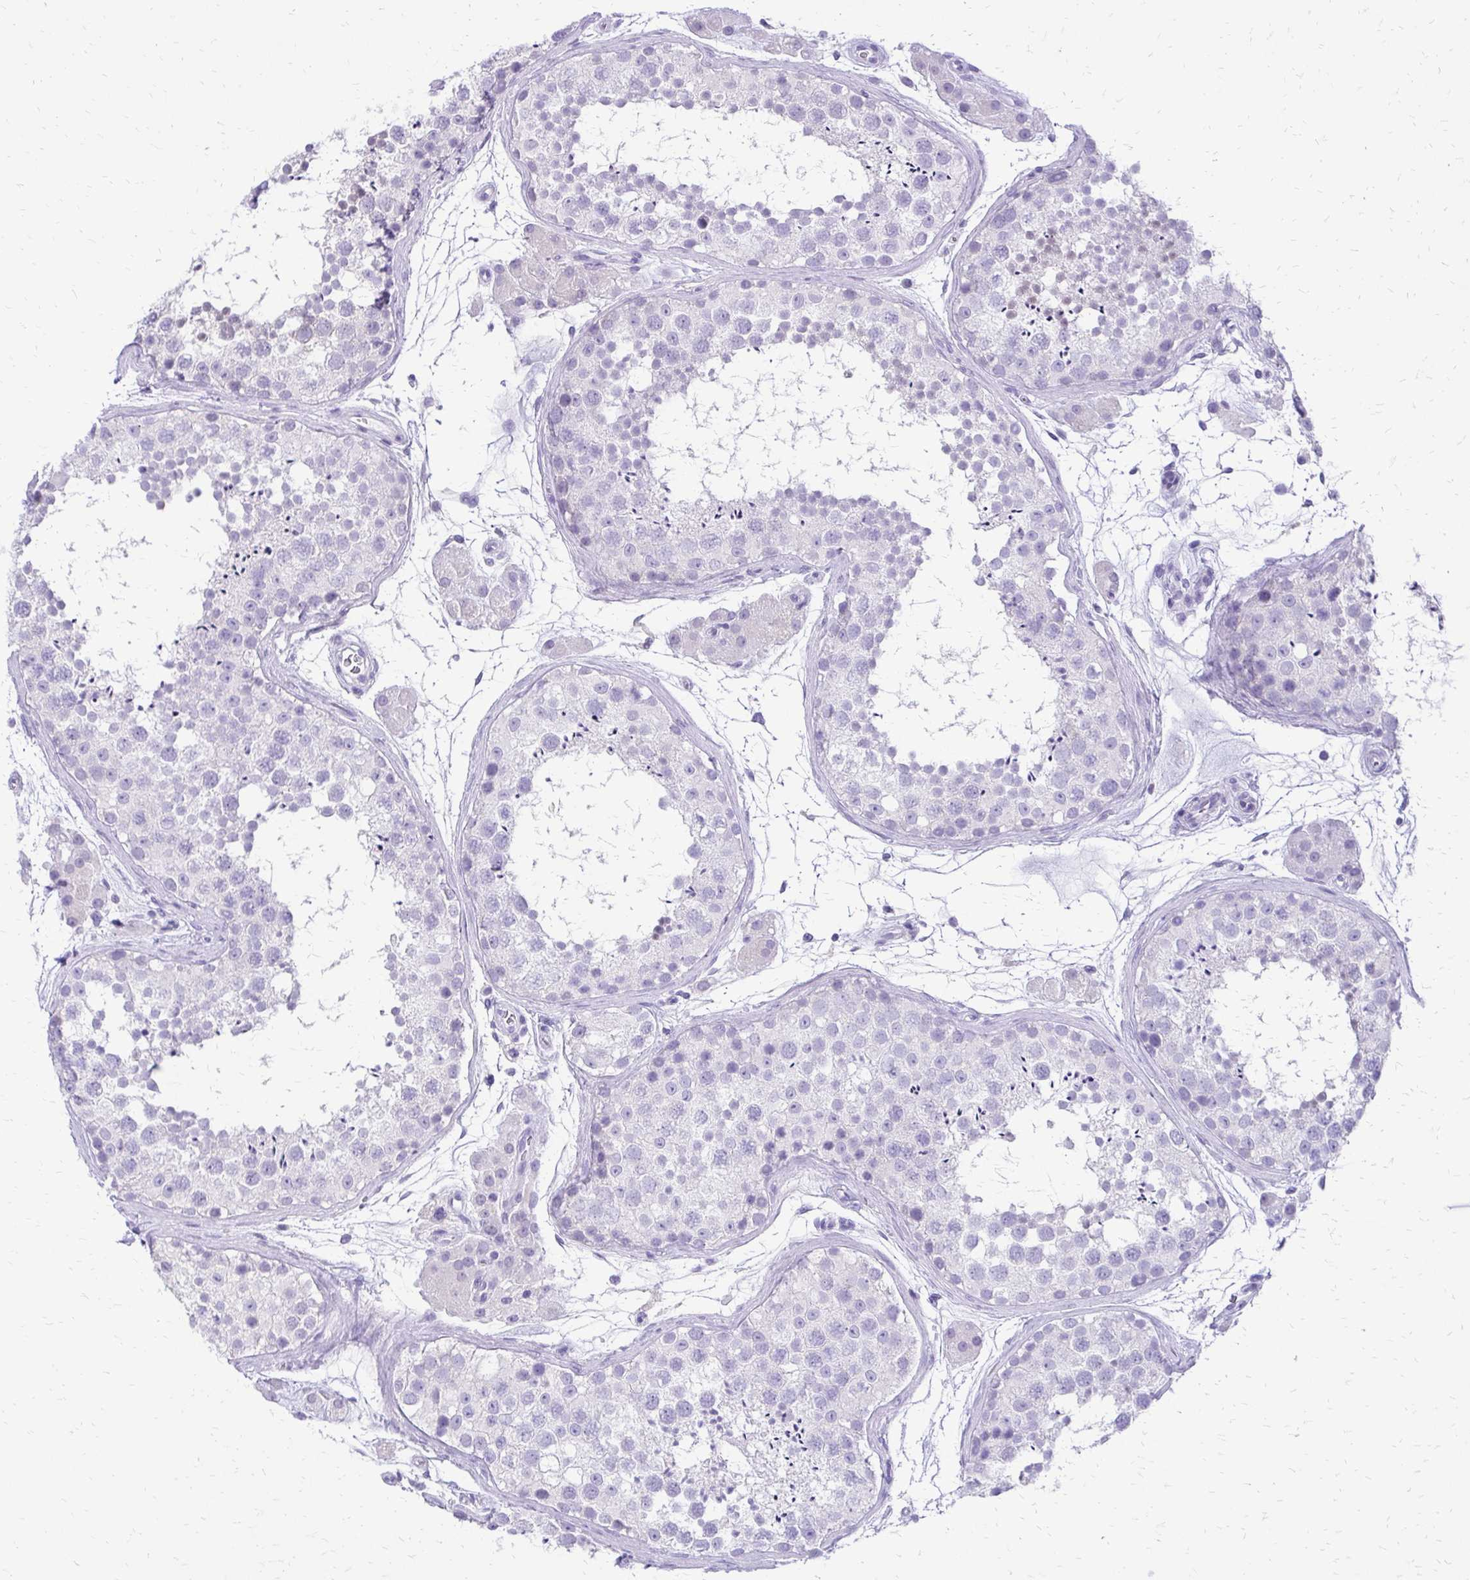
{"staining": {"intensity": "negative", "quantity": "none", "location": "none"}, "tissue": "testis", "cell_type": "Cells in seminiferous ducts", "image_type": "normal", "snomed": [{"axis": "morphology", "description": "Normal tissue, NOS"}, {"axis": "topography", "description": "Testis"}], "caption": "An immunohistochemistry image of normal testis is shown. There is no staining in cells in seminiferous ducts of testis.", "gene": "SLC32A1", "patient": {"sex": "male", "age": 41}}